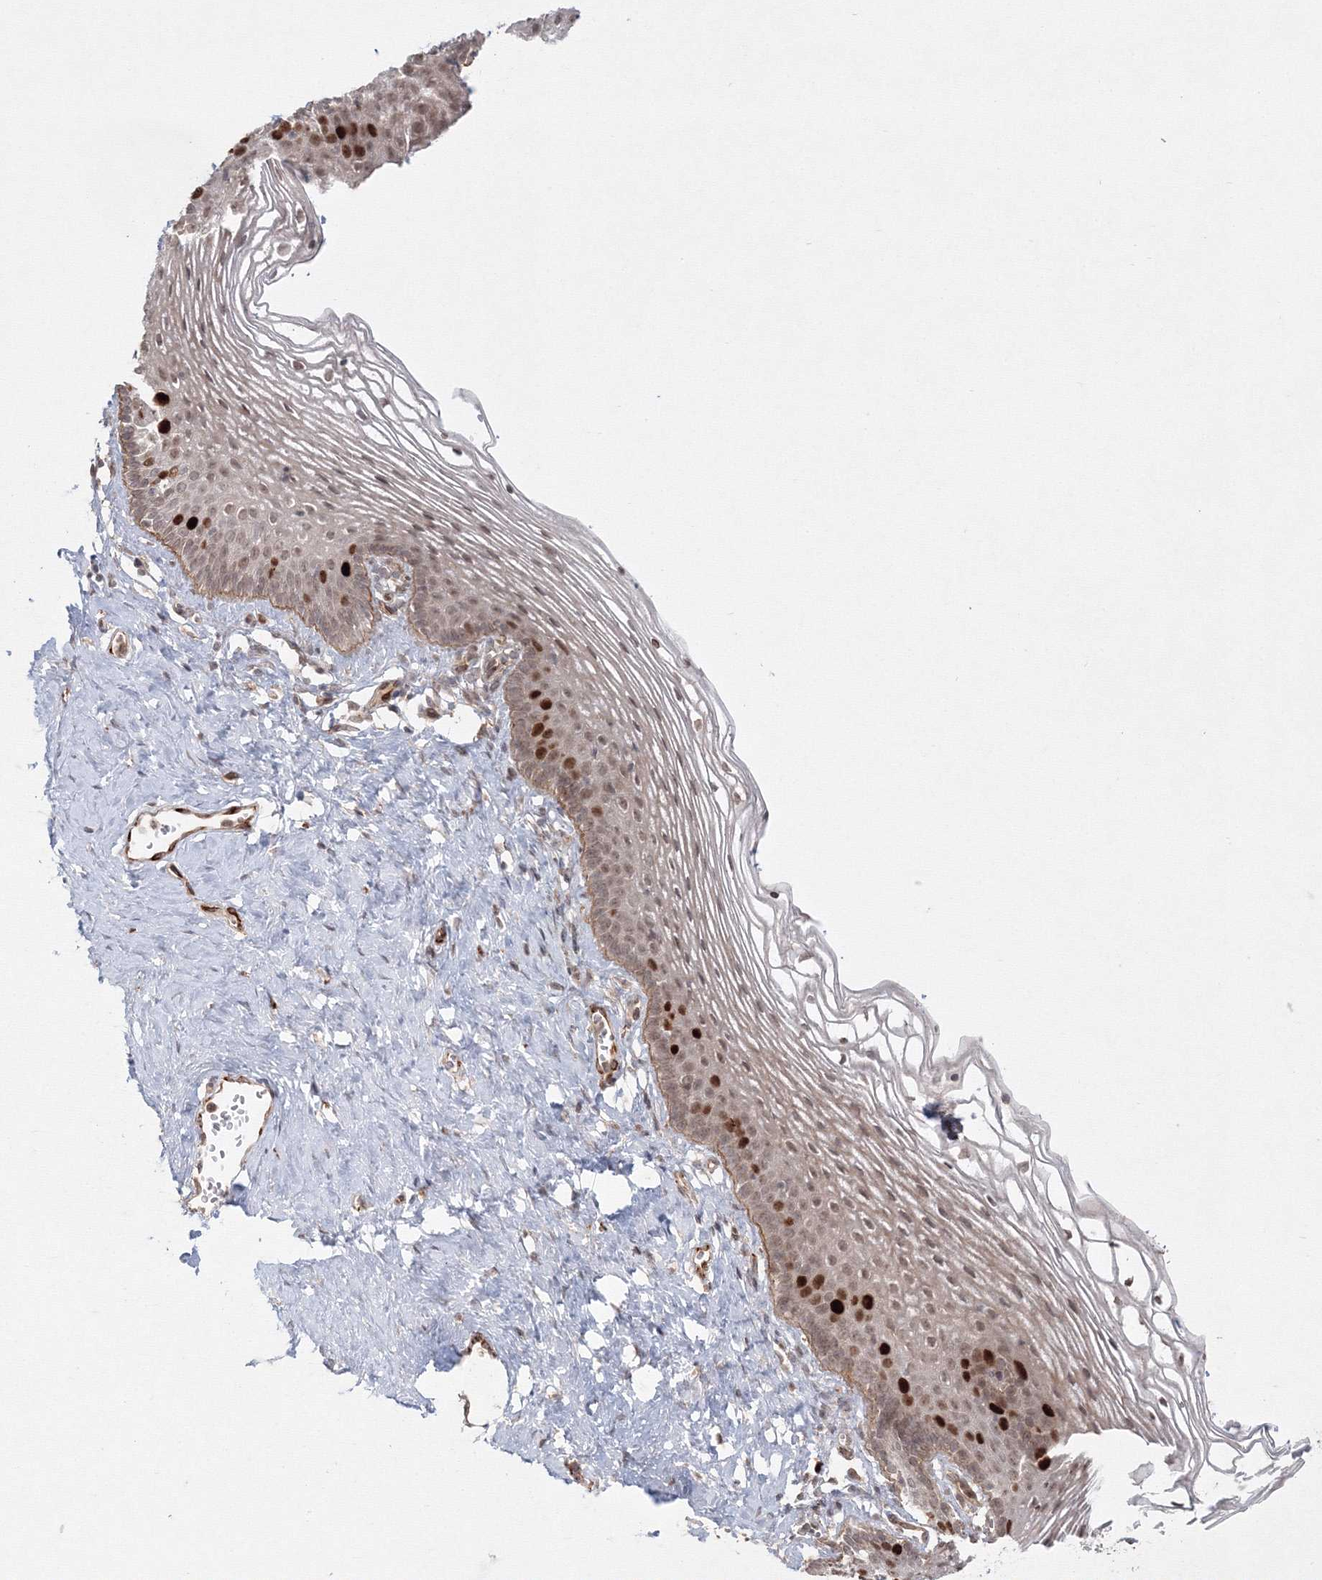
{"staining": {"intensity": "strong", "quantity": "<25%", "location": "nuclear"}, "tissue": "vagina", "cell_type": "Squamous epithelial cells", "image_type": "normal", "snomed": [{"axis": "morphology", "description": "Normal tissue, NOS"}, {"axis": "topography", "description": "Vagina"}], "caption": "About <25% of squamous epithelial cells in normal vagina demonstrate strong nuclear protein expression as visualized by brown immunohistochemical staining.", "gene": "KIF20A", "patient": {"sex": "female", "age": 32}}